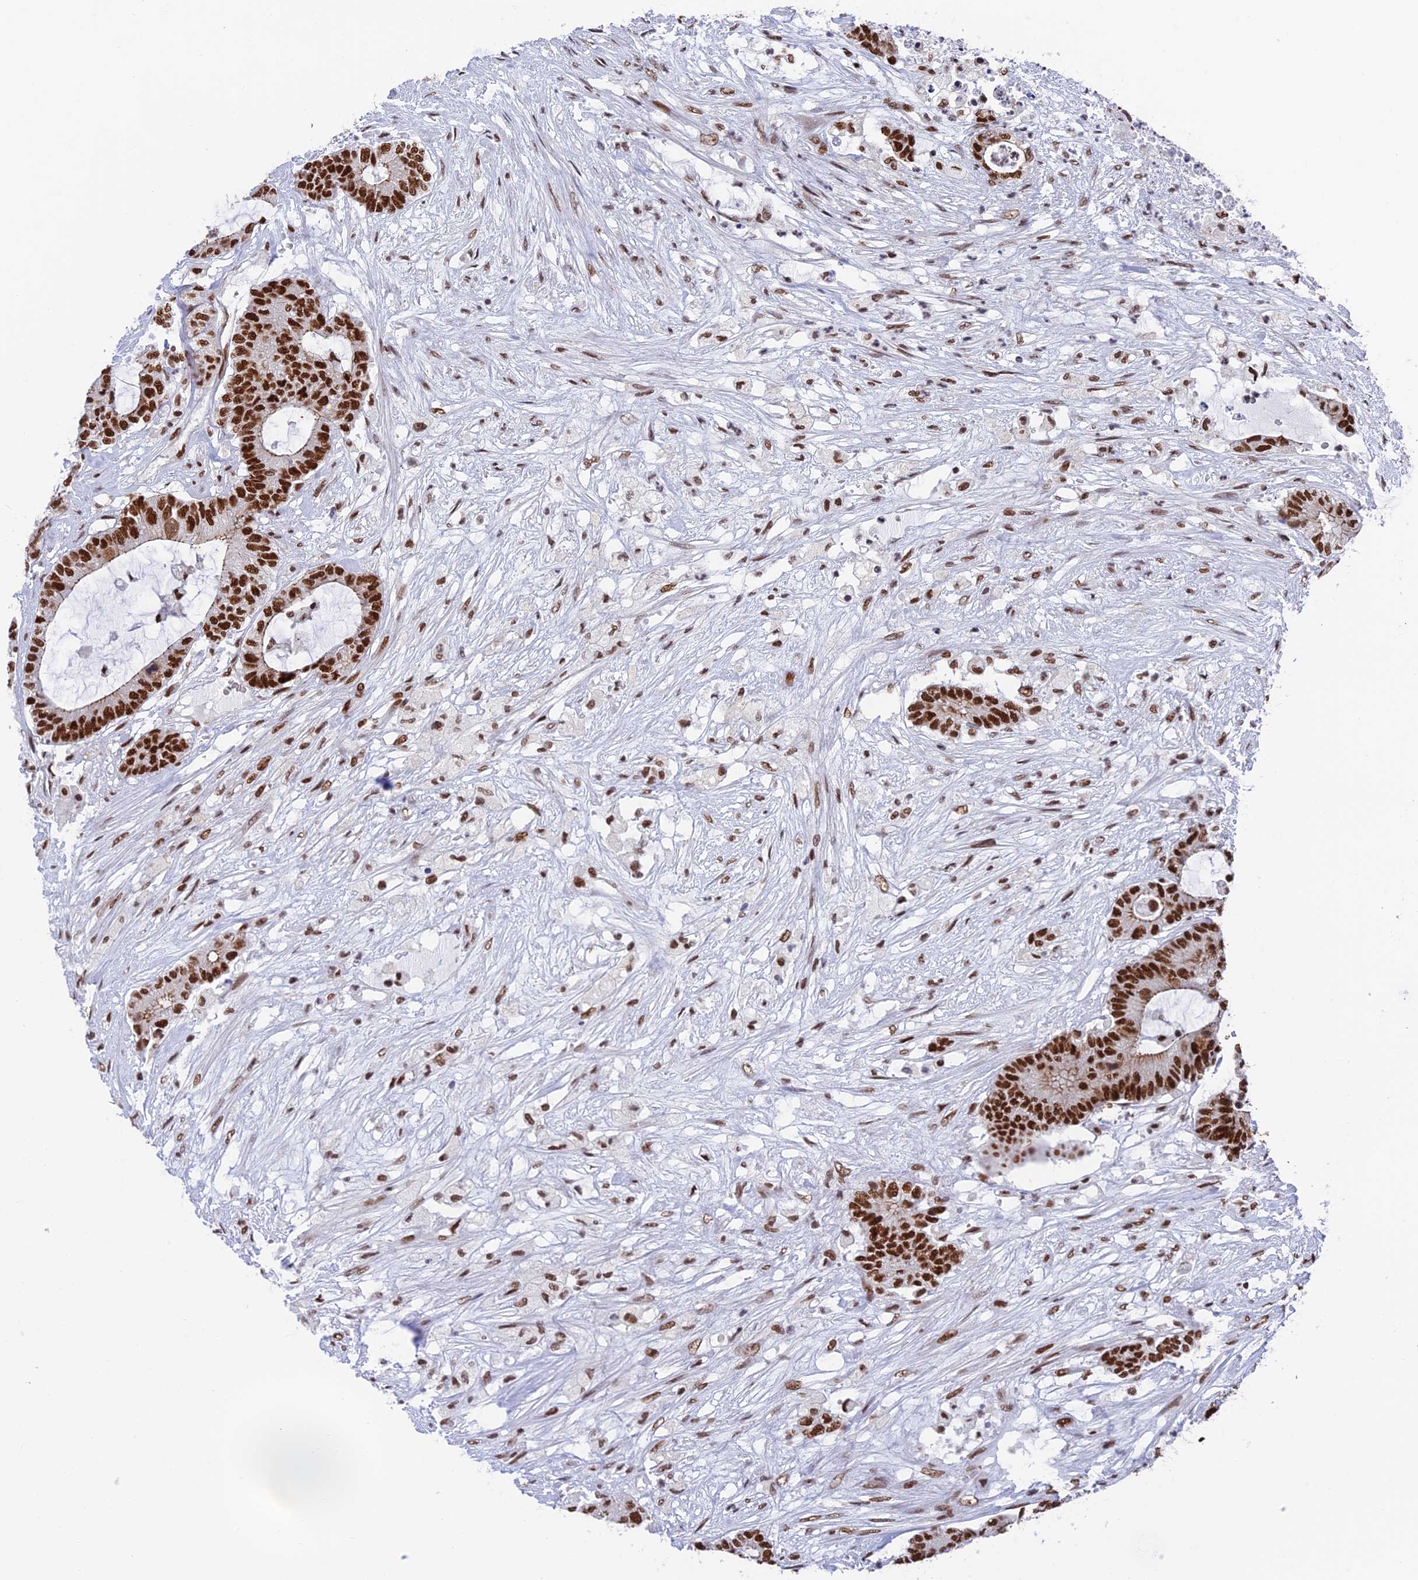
{"staining": {"intensity": "strong", "quantity": ">75%", "location": "nuclear"}, "tissue": "colorectal cancer", "cell_type": "Tumor cells", "image_type": "cancer", "snomed": [{"axis": "morphology", "description": "Adenocarcinoma, NOS"}, {"axis": "topography", "description": "Colon"}], "caption": "A photomicrograph showing strong nuclear staining in approximately >75% of tumor cells in adenocarcinoma (colorectal), as visualized by brown immunohistochemical staining.", "gene": "EEF1AKMT3", "patient": {"sex": "female", "age": 84}}